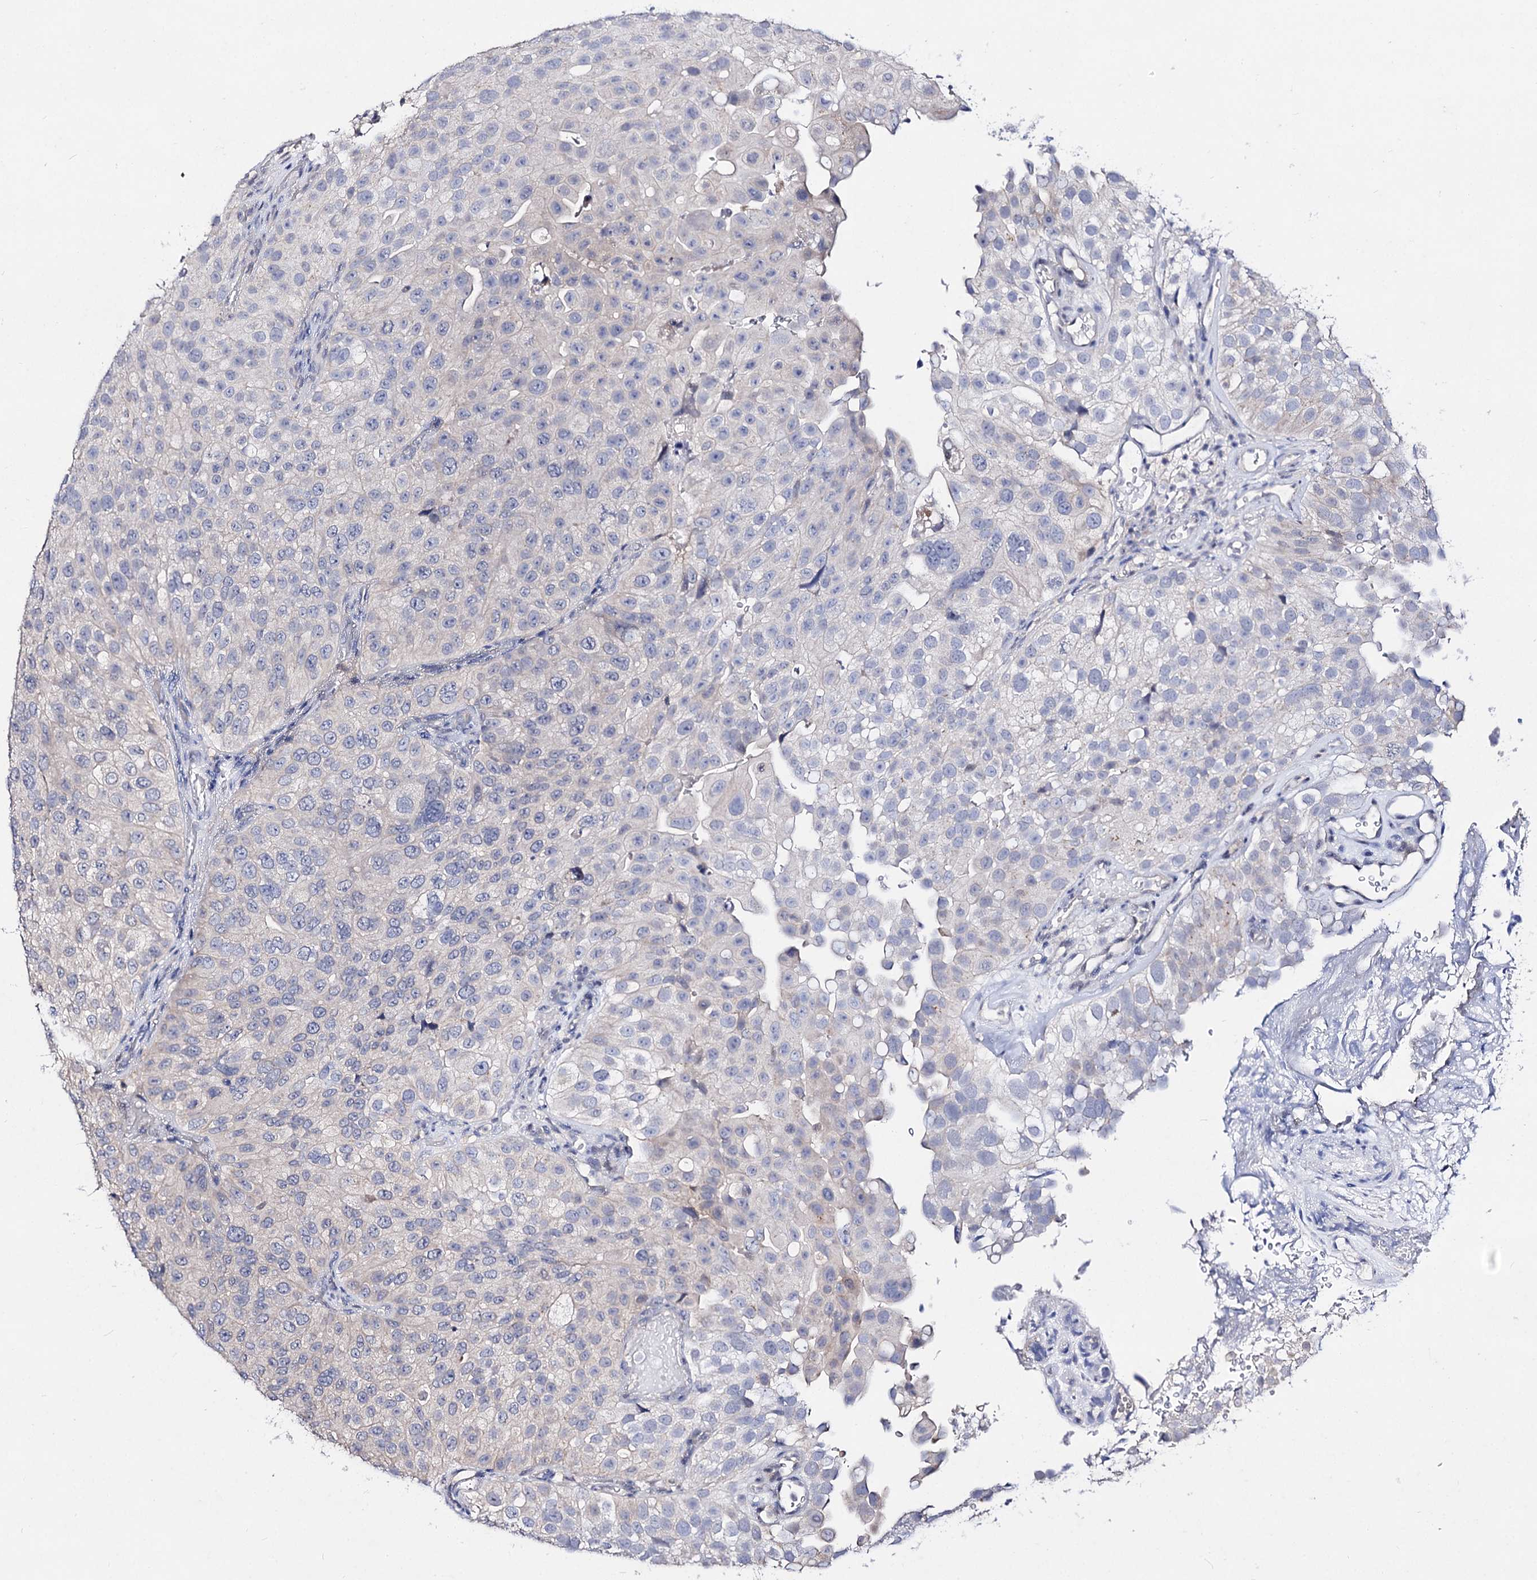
{"staining": {"intensity": "negative", "quantity": "none", "location": "none"}, "tissue": "urothelial cancer", "cell_type": "Tumor cells", "image_type": "cancer", "snomed": [{"axis": "morphology", "description": "Urothelial carcinoma, Low grade"}, {"axis": "topography", "description": "Urinary bladder"}], "caption": "Protein analysis of low-grade urothelial carcinoma shows no significant positivity in tumor cells.", "gene": "ACTR6", "patient": {"sex": "male", "age": 78}}